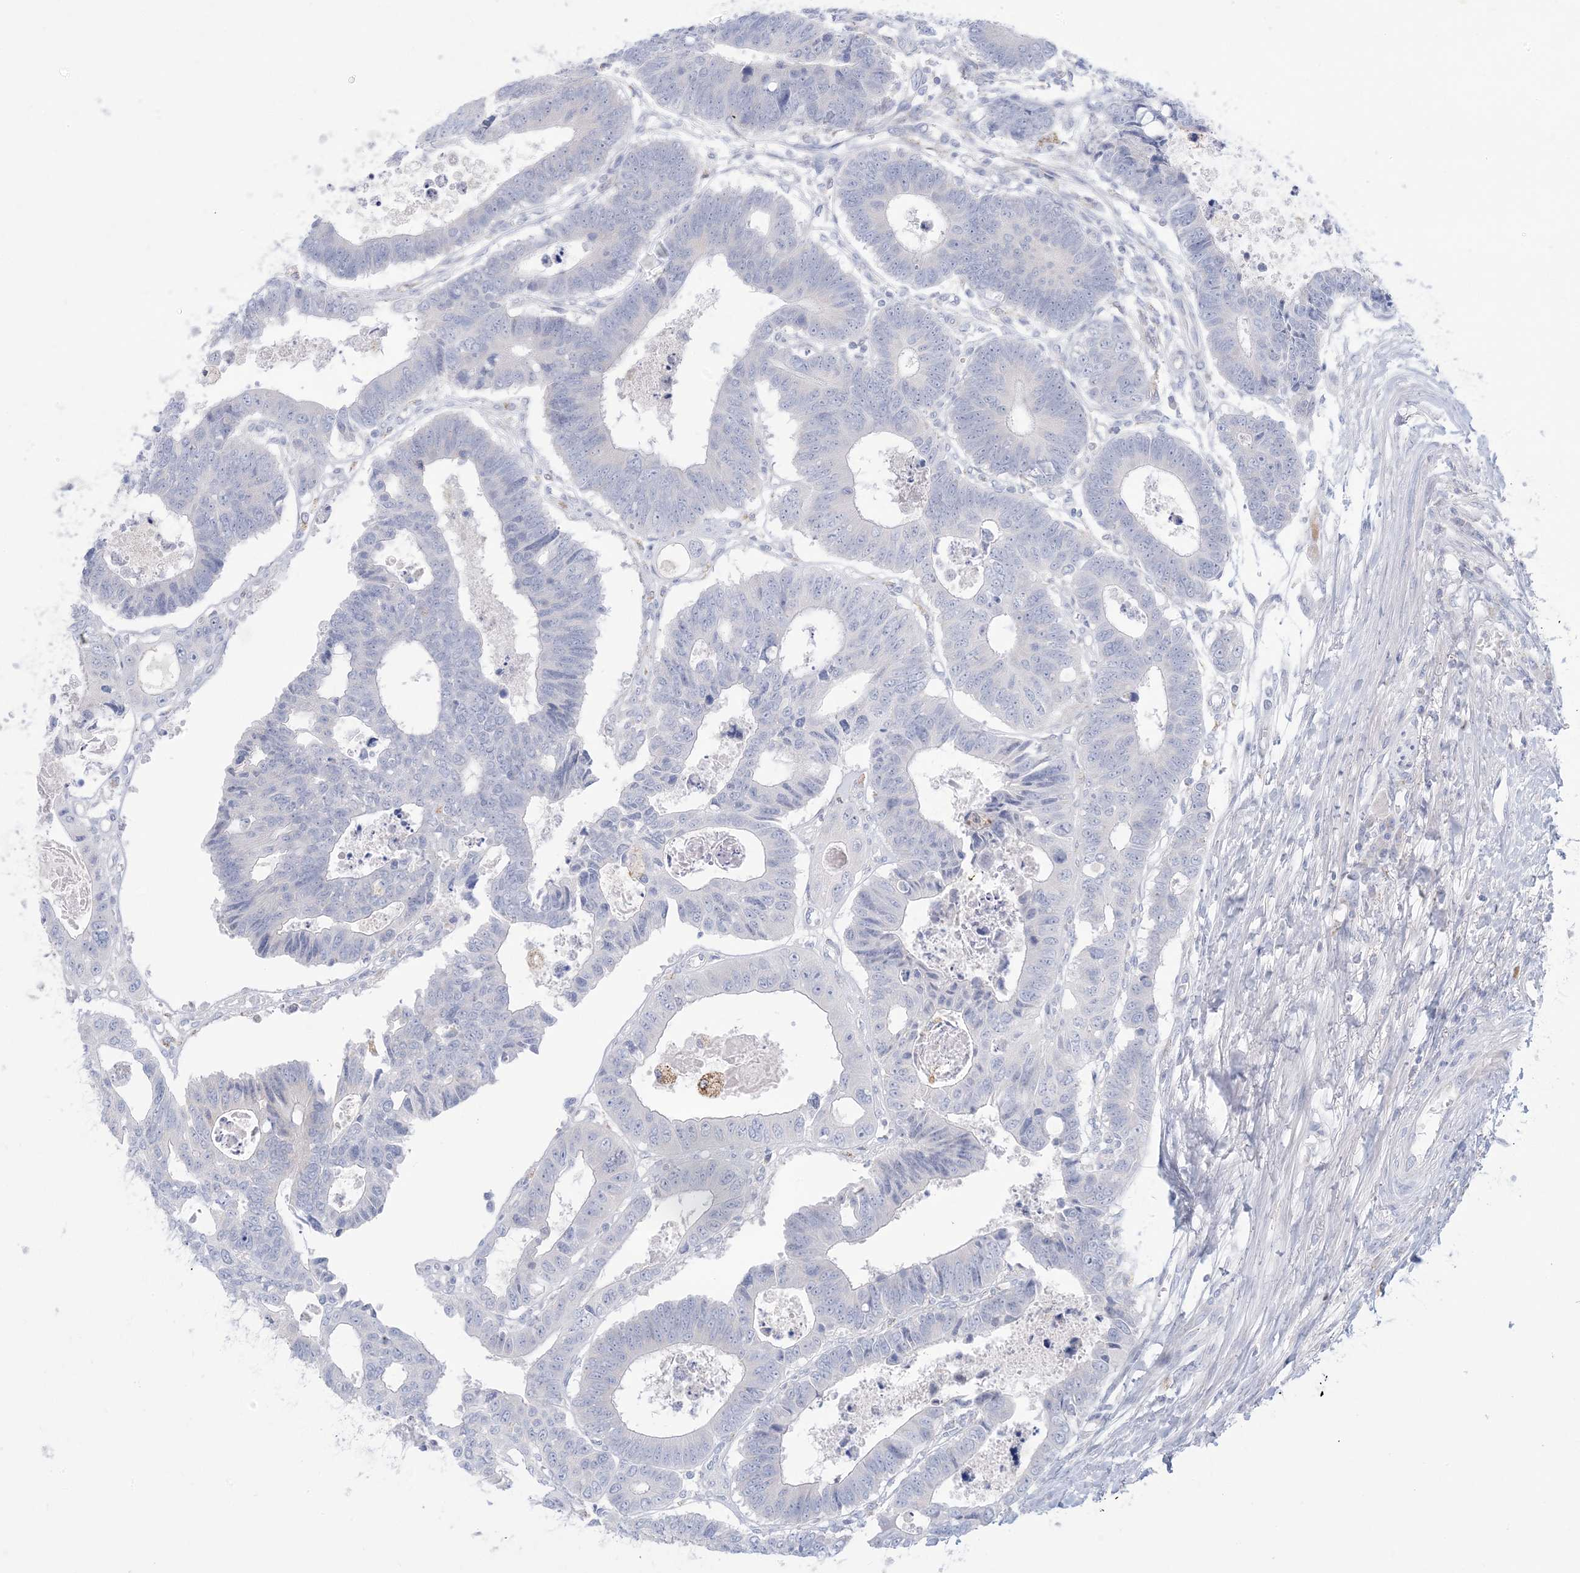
{"staining": {"intensity": "negative", "quantity": "none", "location": "none"}, "tissue": "colorectal cancer", "cell_type": "Tumor cells", "image_type": "cancer", "snomed": [{"axis": "morphology", "description": "Adenocarcinoma, NOS"}, {"axis": "topography", "description": "Rectum"}], "caption": "IHC of human adenocarcinoma (colorectal) displays no staining in tumor cells. (Stains: DAB immunohistochemistry with hematoxylin counter stain, Microscopy: brightfield microscopy at high magnification).", "gene": "KCTD6", "patient": {"sex": "male", "age": 84}}